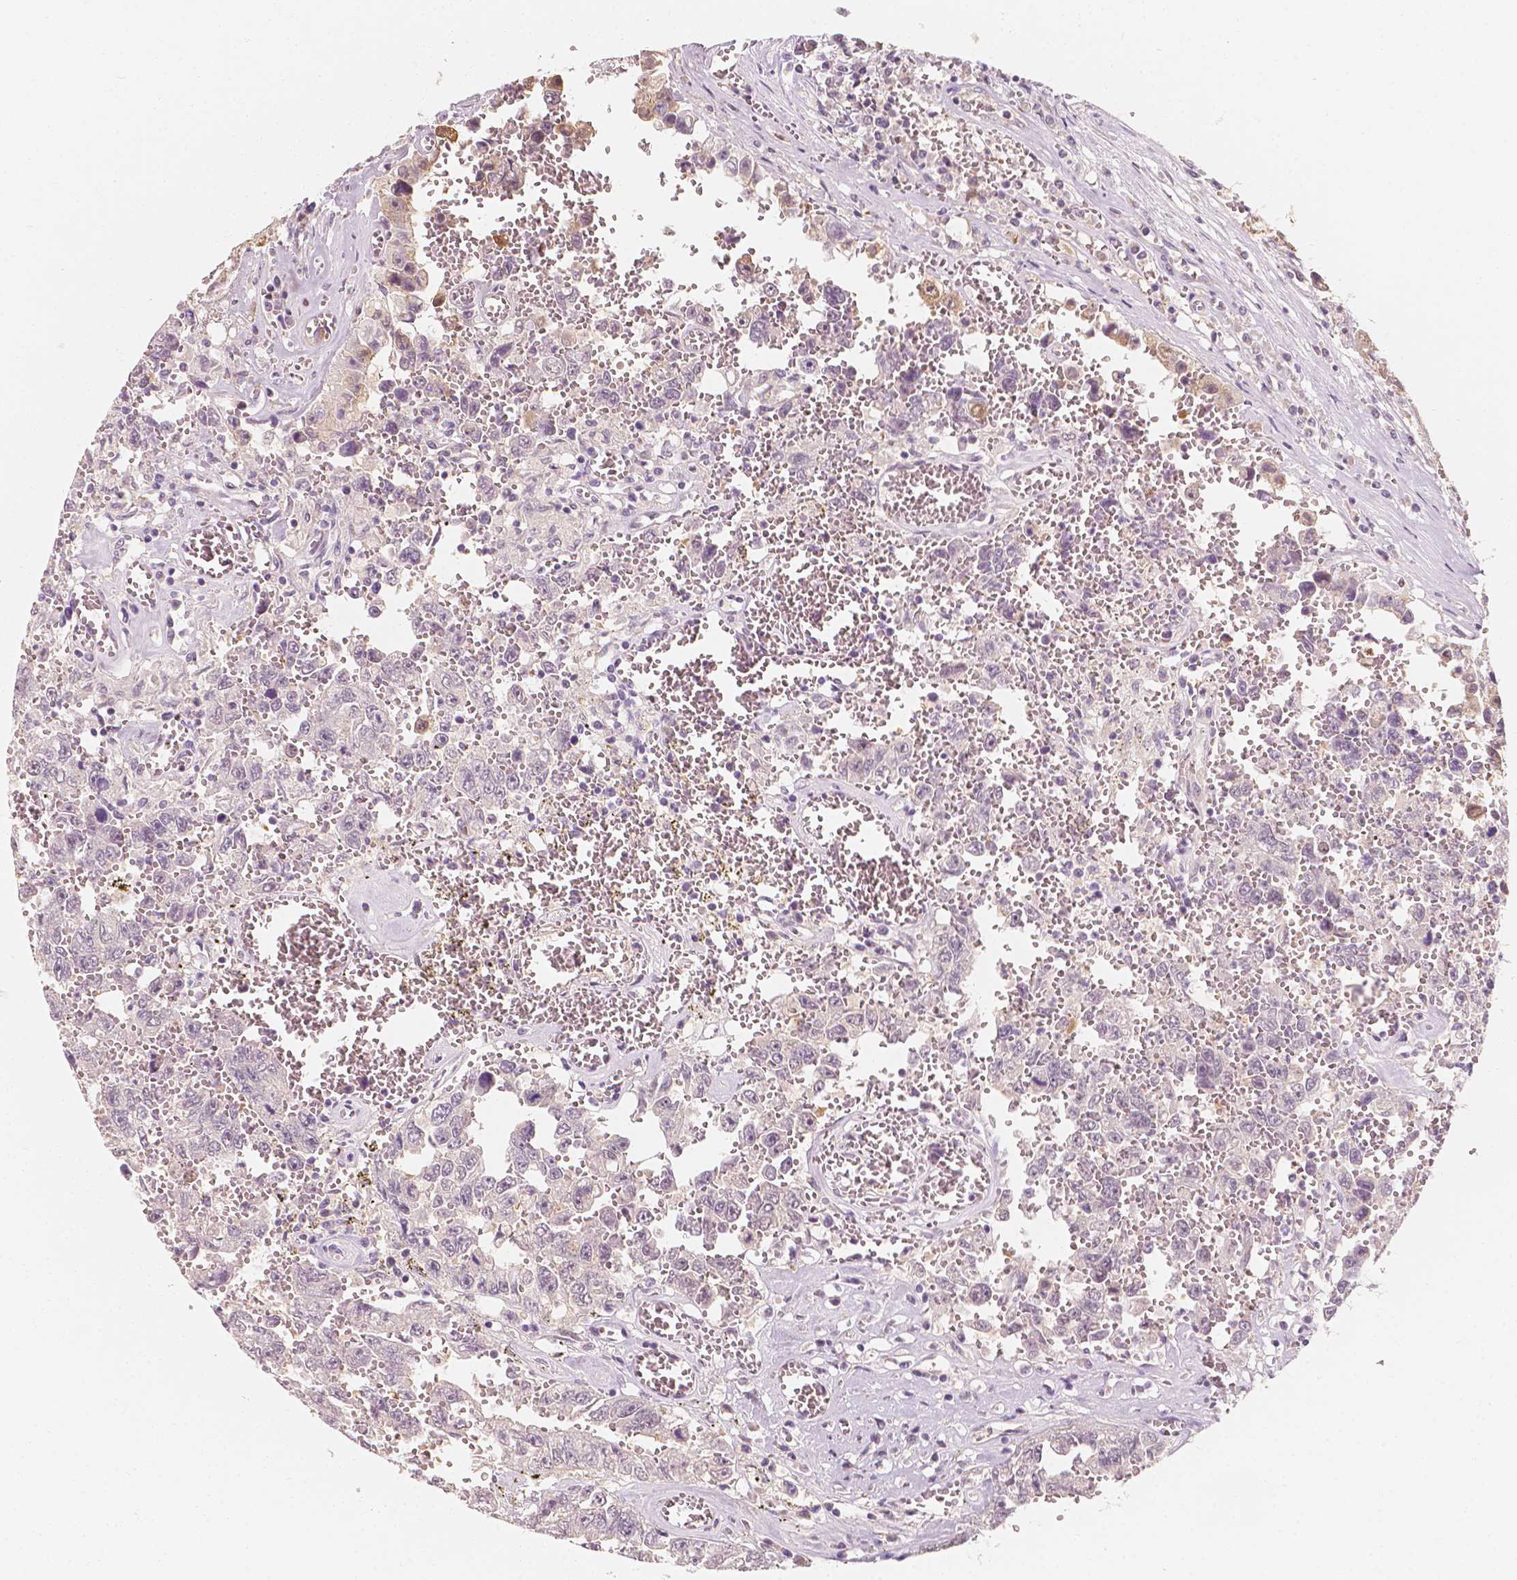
{"staining": {"intensity": "moderate", "quantity": "<25%", "location": "cytoplasmic/membranous"}, "tissue": "testis cancer", "cell_type": "Tumor cells", "image_type": "cancer", "snomed": [{"axis": "morphology", "description": "Carcinoma, Embryonal, NOS"}, {"axis": "topography", "description": "Testis"}], "caption": "About <25% of tumor cells in testis cancer (embryonal carcinoma) display moderate cytoplasmic/membranous protein positivity as visualized by brown immunohistochemical staining.", "gene": "SHPK", "patient": {"sex": "male", "age": 36}}